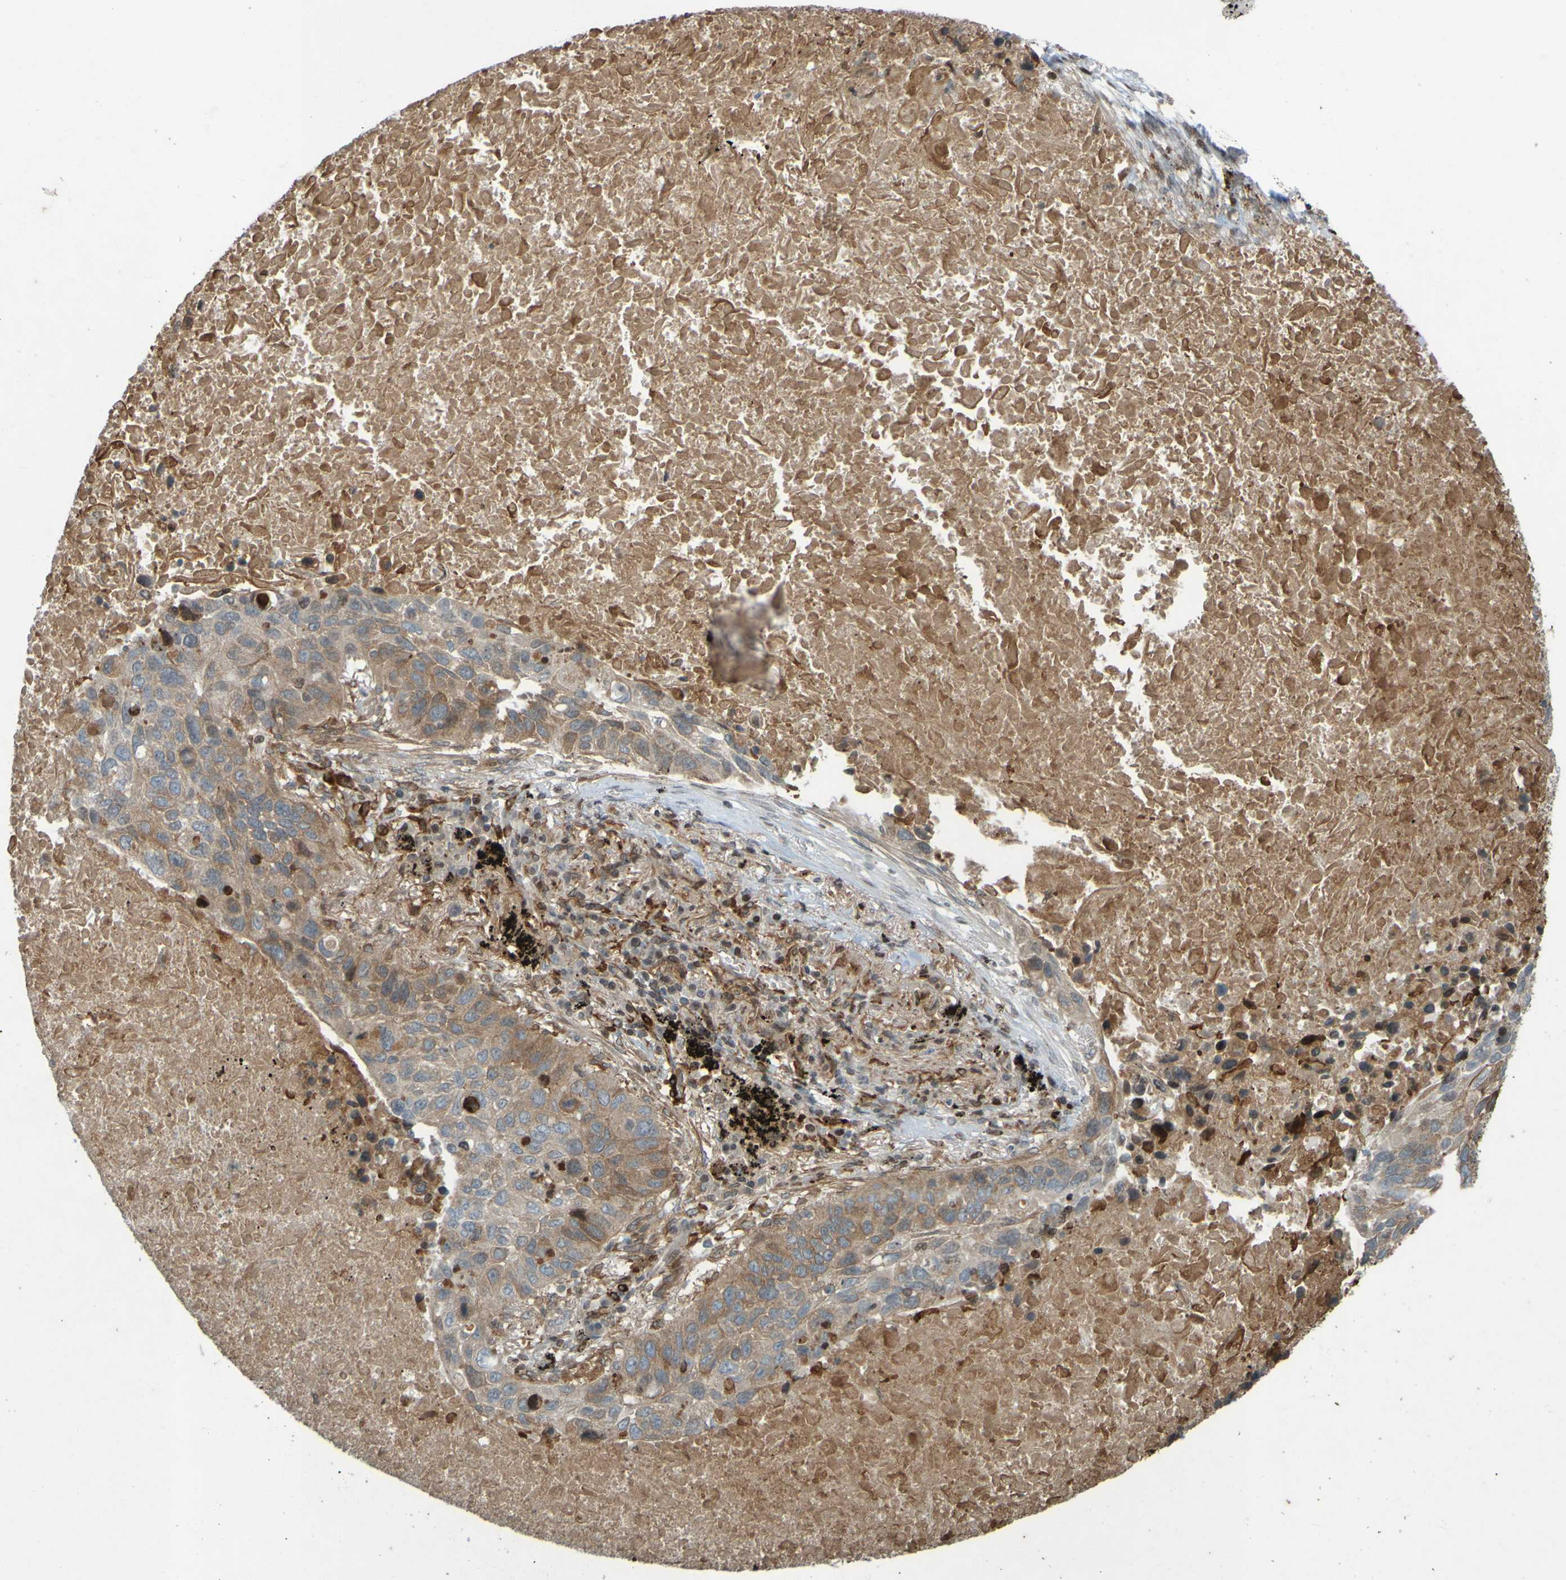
{"staining": {"intensity": "weak", "quantity": "25%-75%", "location": "cytoplasmic/membranous"}, "tissue": "lung cancer", "cell_type": "Tumor cells", "image_type": "cancer", "snomed": [{"axis": "morphology", "description": "Squamous cell carcinoma, NOS"}, {"axis": "topography", "description": "Lung"}], "caption": "Human lung cancer stained with a protein marker shows weak staining in tumor cells.", "gene": "GUCY1A1", "patient": {"sex": "male", "age": 57}}